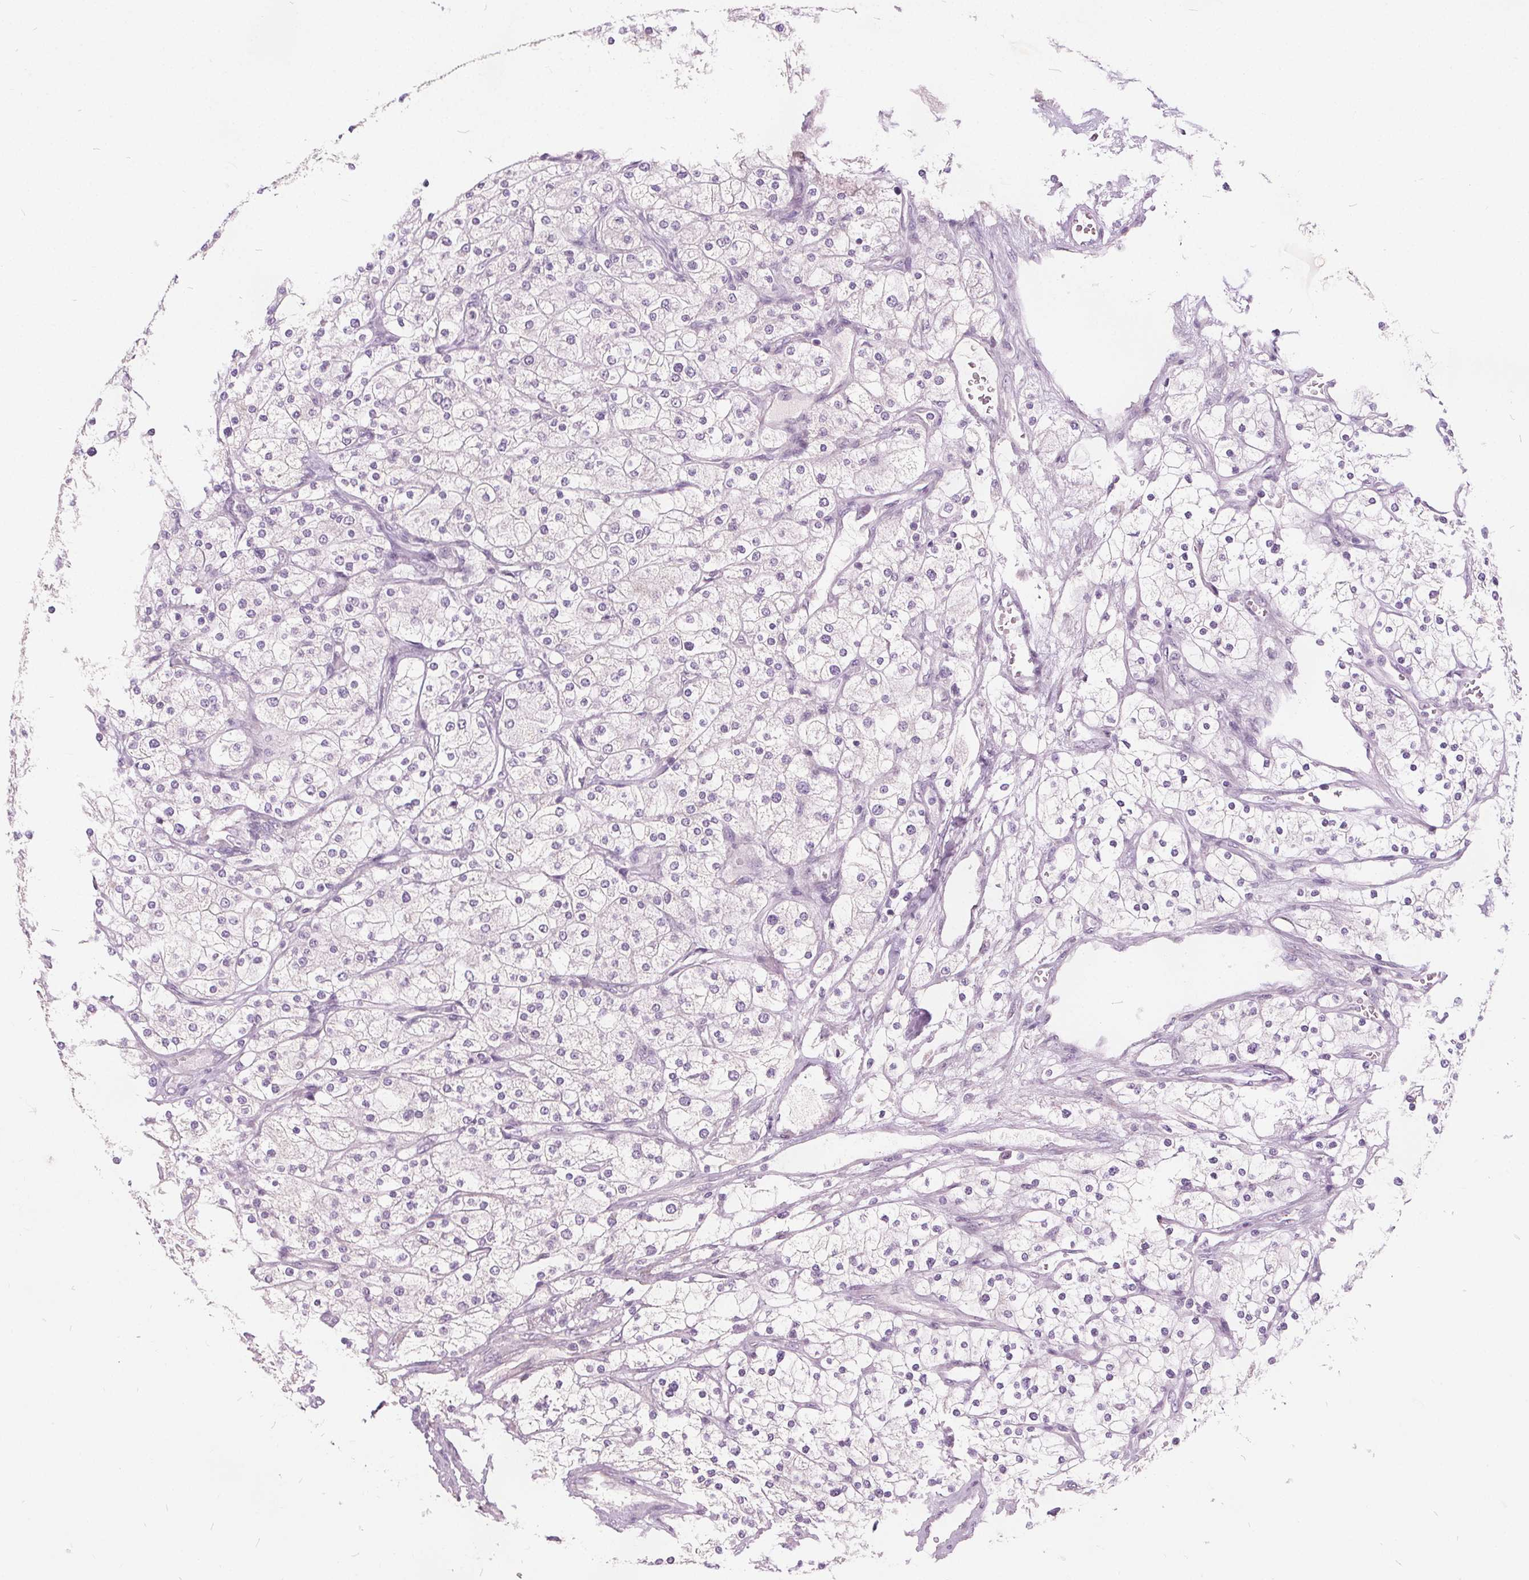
{"staining": {"intensity": "negative", "quantity": "none", "location": "none"}, "tissue": "renal cancer", "cell_type": "Tumor cells", "image_type": "cancer", "snomed": [{"axis": "morphology", "description": "Adenocarcinoma, NOS"}, {"axis": "topography", "description": "Kidney"}], "caption": "High magnification brightfield microscopy of renal adenocarcinoma stained with DAB (3,3'-diaminobenzidine) (brown) and counterstained with hematoxylin (blue): tumor cells show no significant staining.", "gene": "ACOX2", "patient": {"sex": "male", "age": 80}}